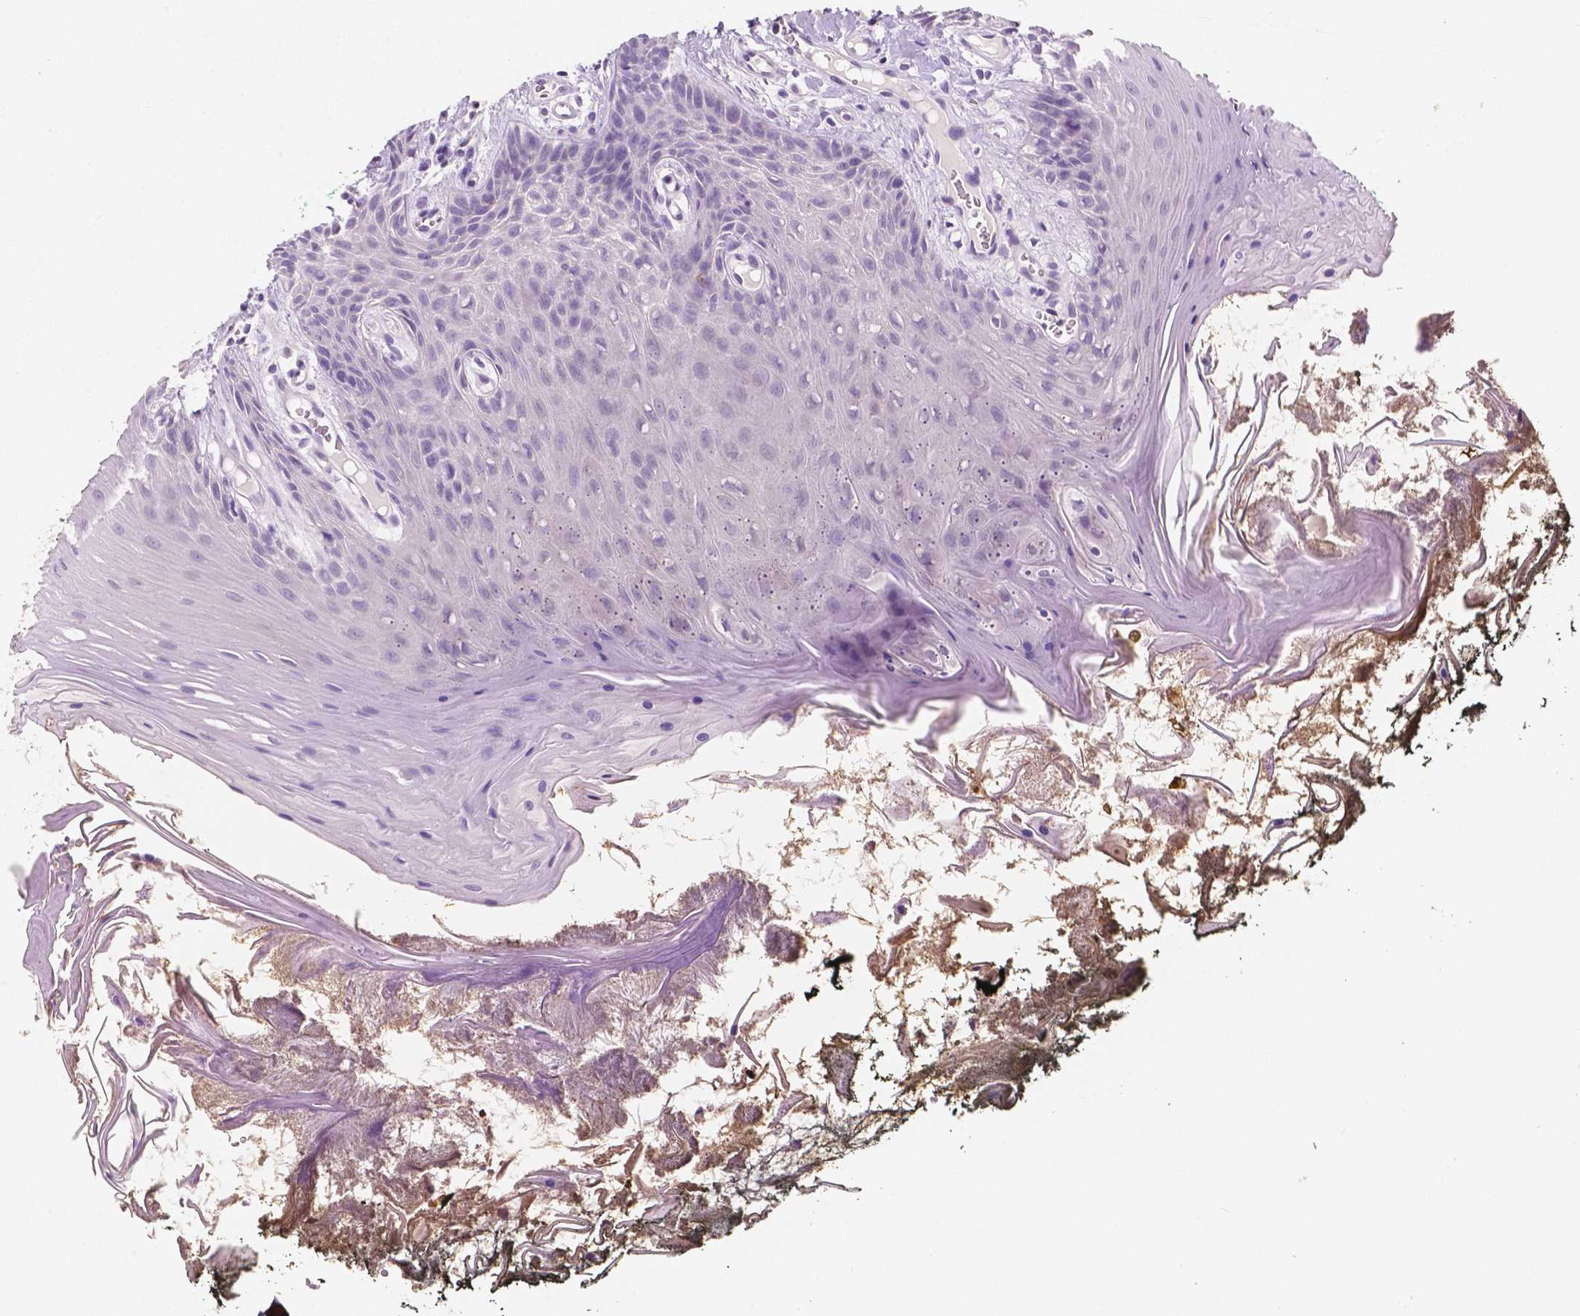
{"staining": {"intensity": "negative", "quantity": "none", "location": "none"}, "tissue": "oral mucosa", "cell_type": "Squamous epithelial cells", "image_type": "normal", "snomed": [{"axis": "morphology", "description": "Normal tissue, NOS"}, {"axis": "topography", "description": "Oral tissue"}], "caption": "Immunohistochemistry of unremarkable human oral mucosa exhibits no expression in squamous epithelial cells.", "gene": "TAL1", "patient": {"sex": "male", "age": 9}}